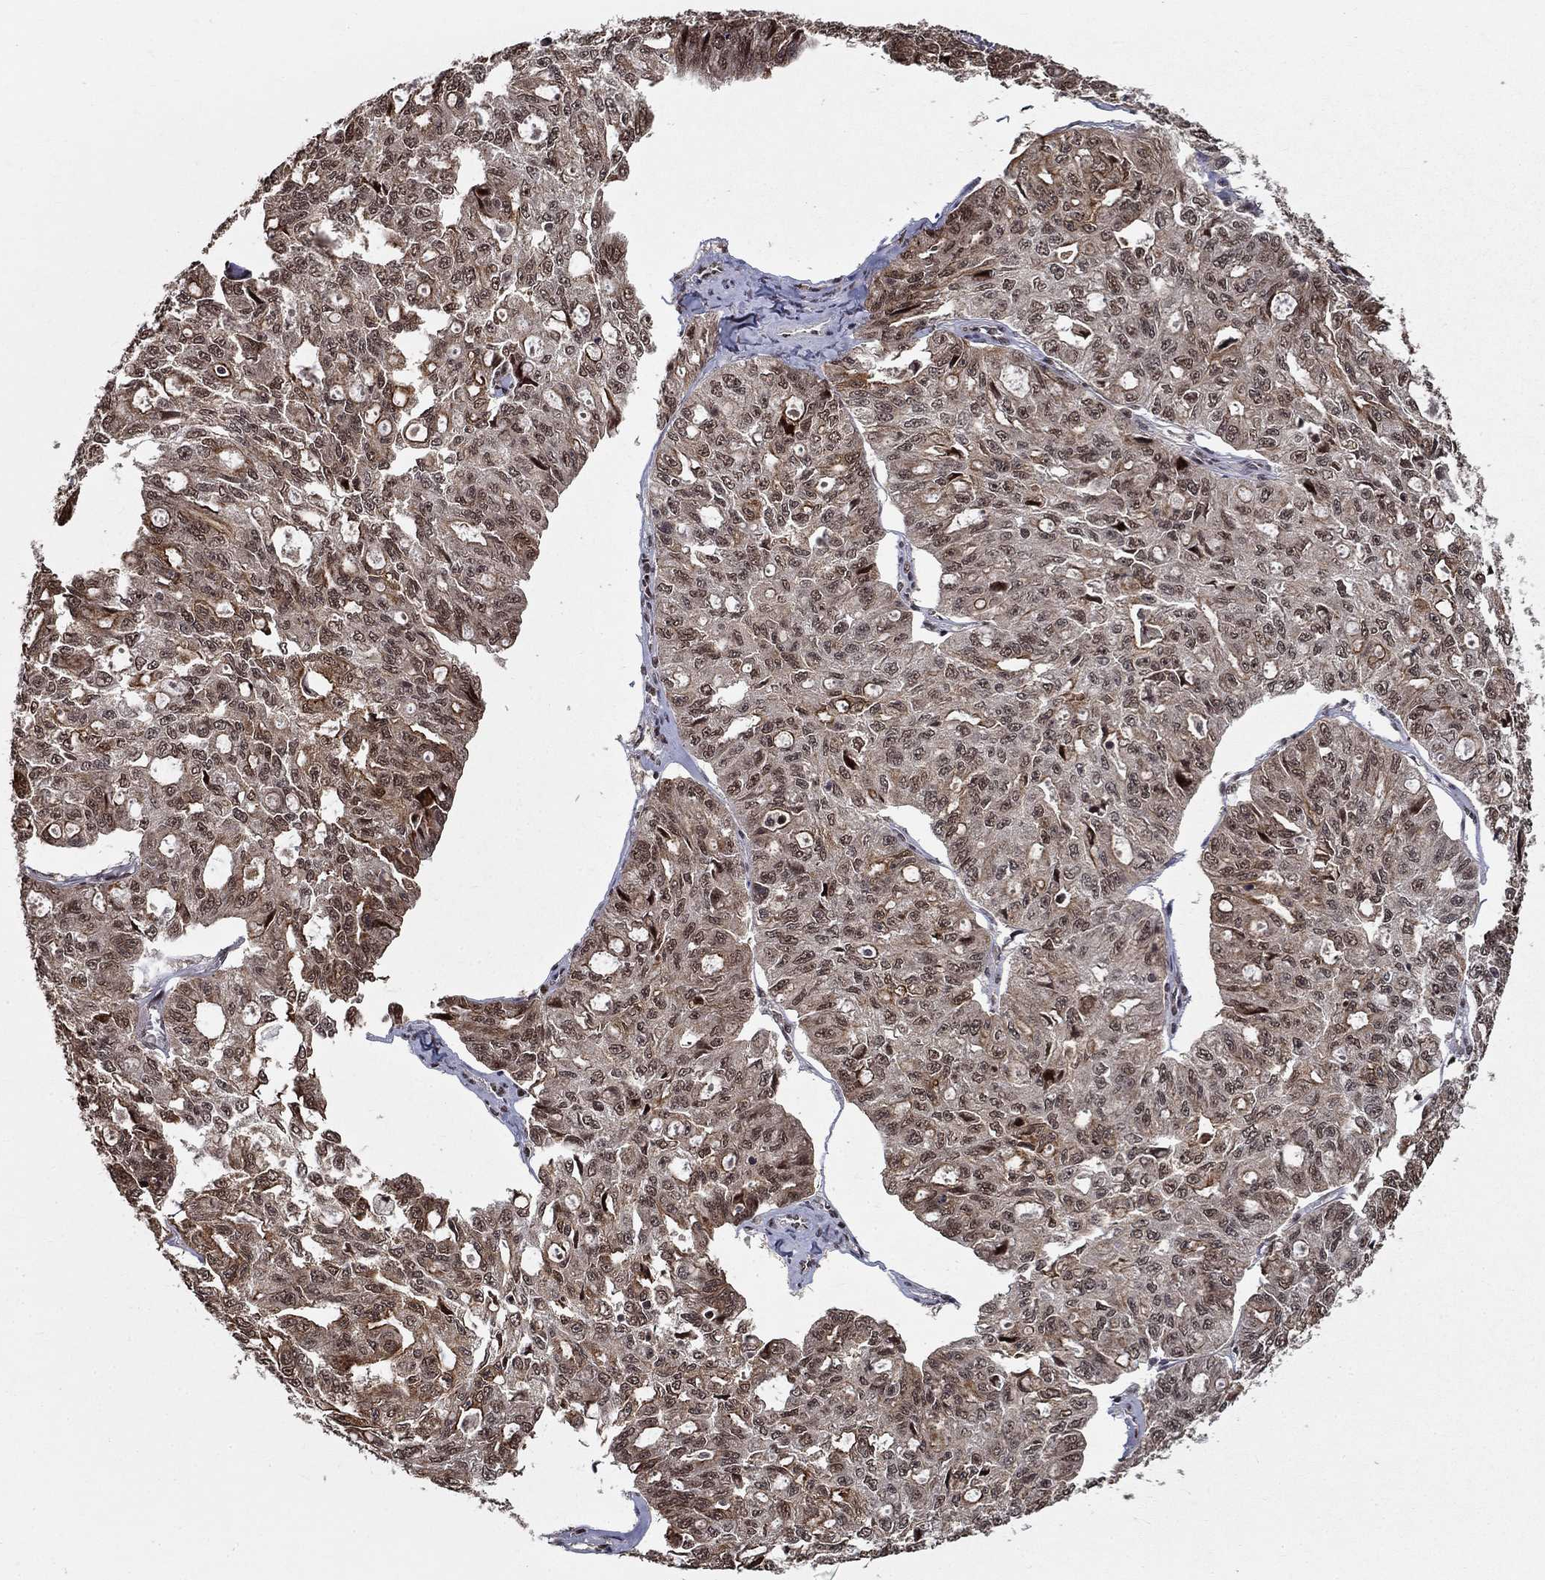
{"staining": {"intensity": "moderate", "quantity": "<25%", "location": "nuclear"}, "tissue": "ovarian cancer", "cell_type": "Tumor cells", "image_type": "cancer", "snomed": [{"axis": "morphology", "description": "Carcinoma, endometroid"}, {"axis": "topography", "description": "Ovary"}], "caption": "Ovarian cancer tissue reveals moderate nuclear positivity in approximately <25% of tumor cells, visualized by immunohistochemistry.", "gene": "CDCA7L", "patient": {"sex": "female", "age": 65}}